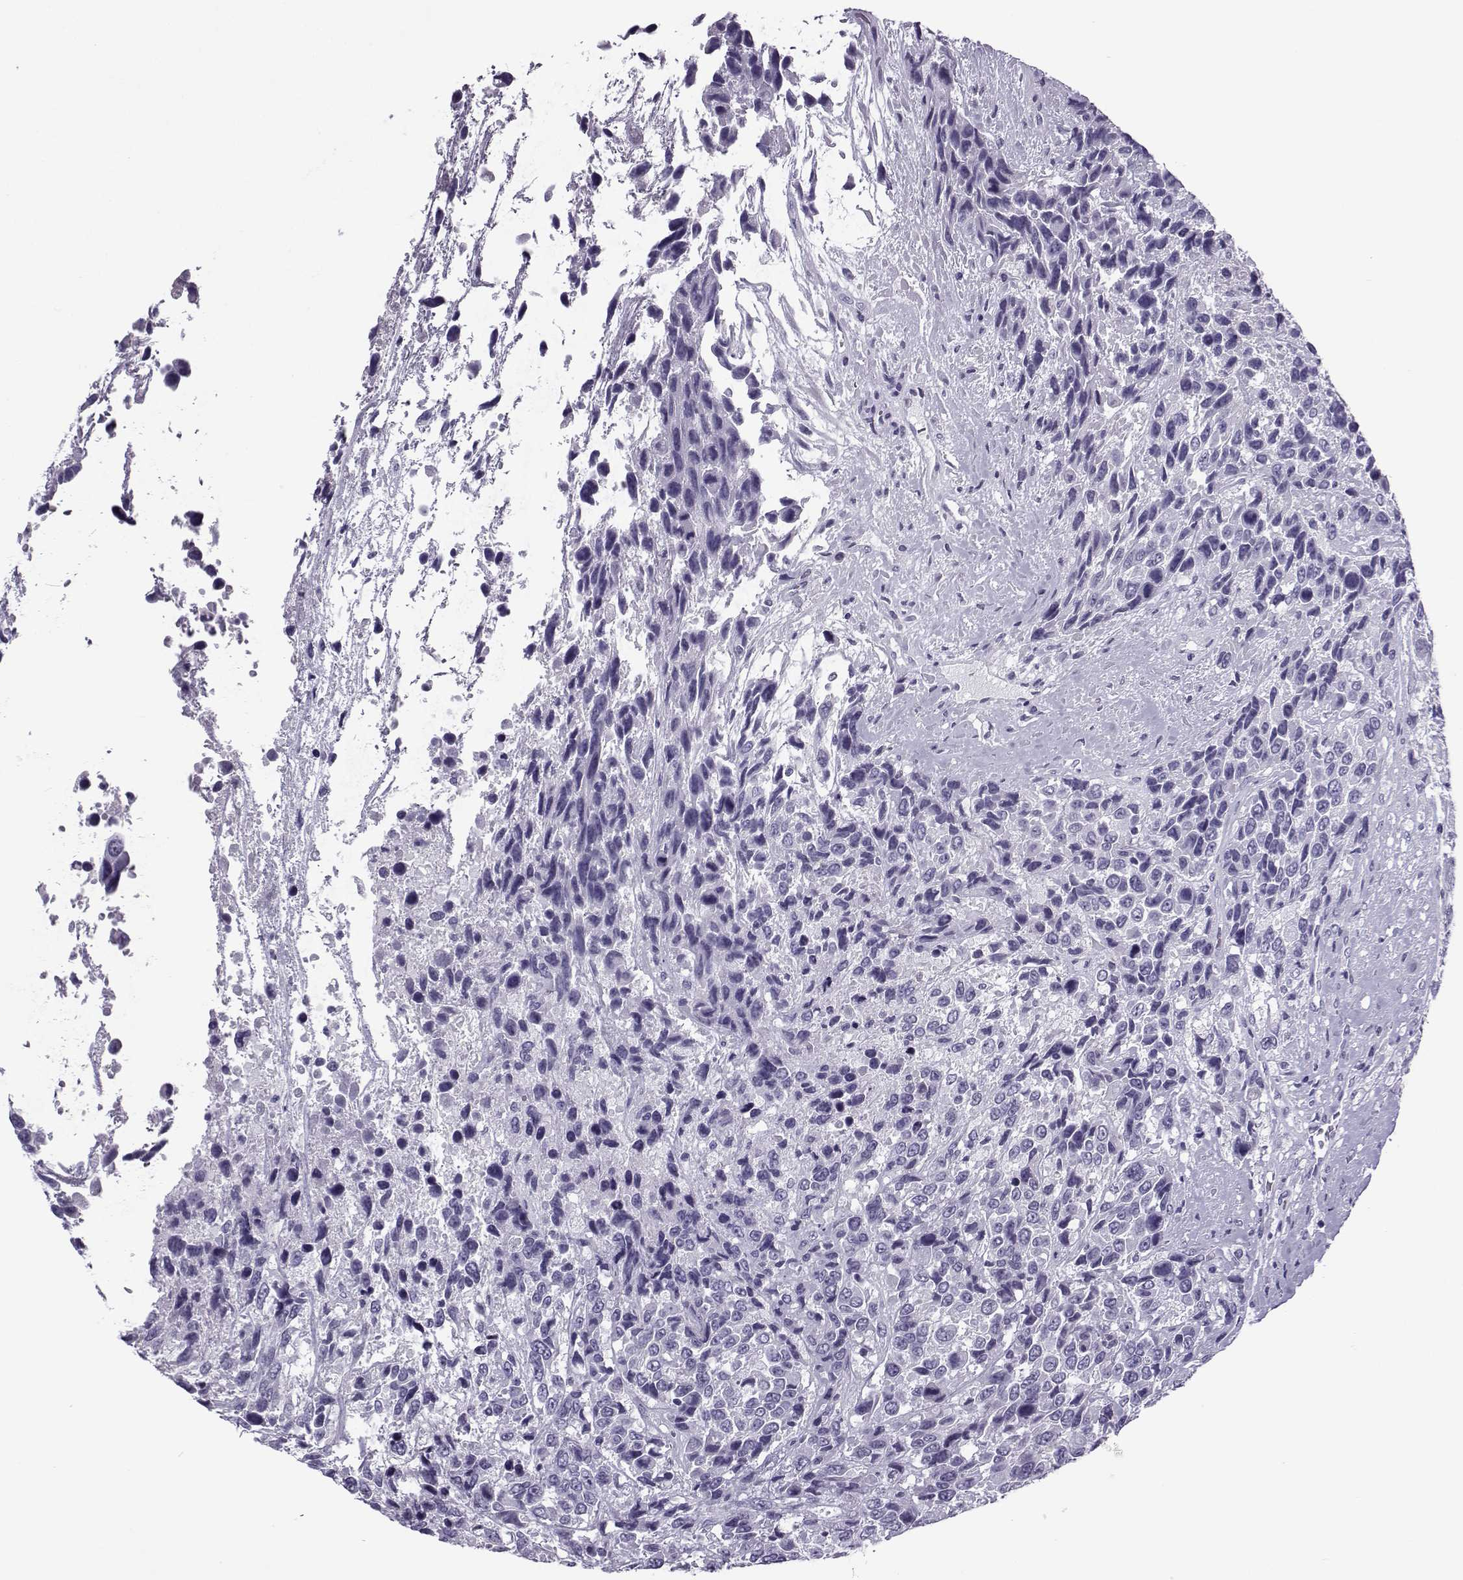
{"staining": {"intensity": "negative", "quantity": "none", "location": "none"}, "tissue": "urothelial cancer", "cell_type": "Tumor cells", "image_type": "cancer", "snomed": [{"axis": "morphology", "description": "Urothelial carcinoma, High grade"}, {"axis": "topography", "description": "Urinary bladder"}], "caption": "Immunohistochemistry of human urothelial cancer displays no expression in tumor cells.", "gene": "OIP5", "patient": {"sex": "female", "age": 70}}